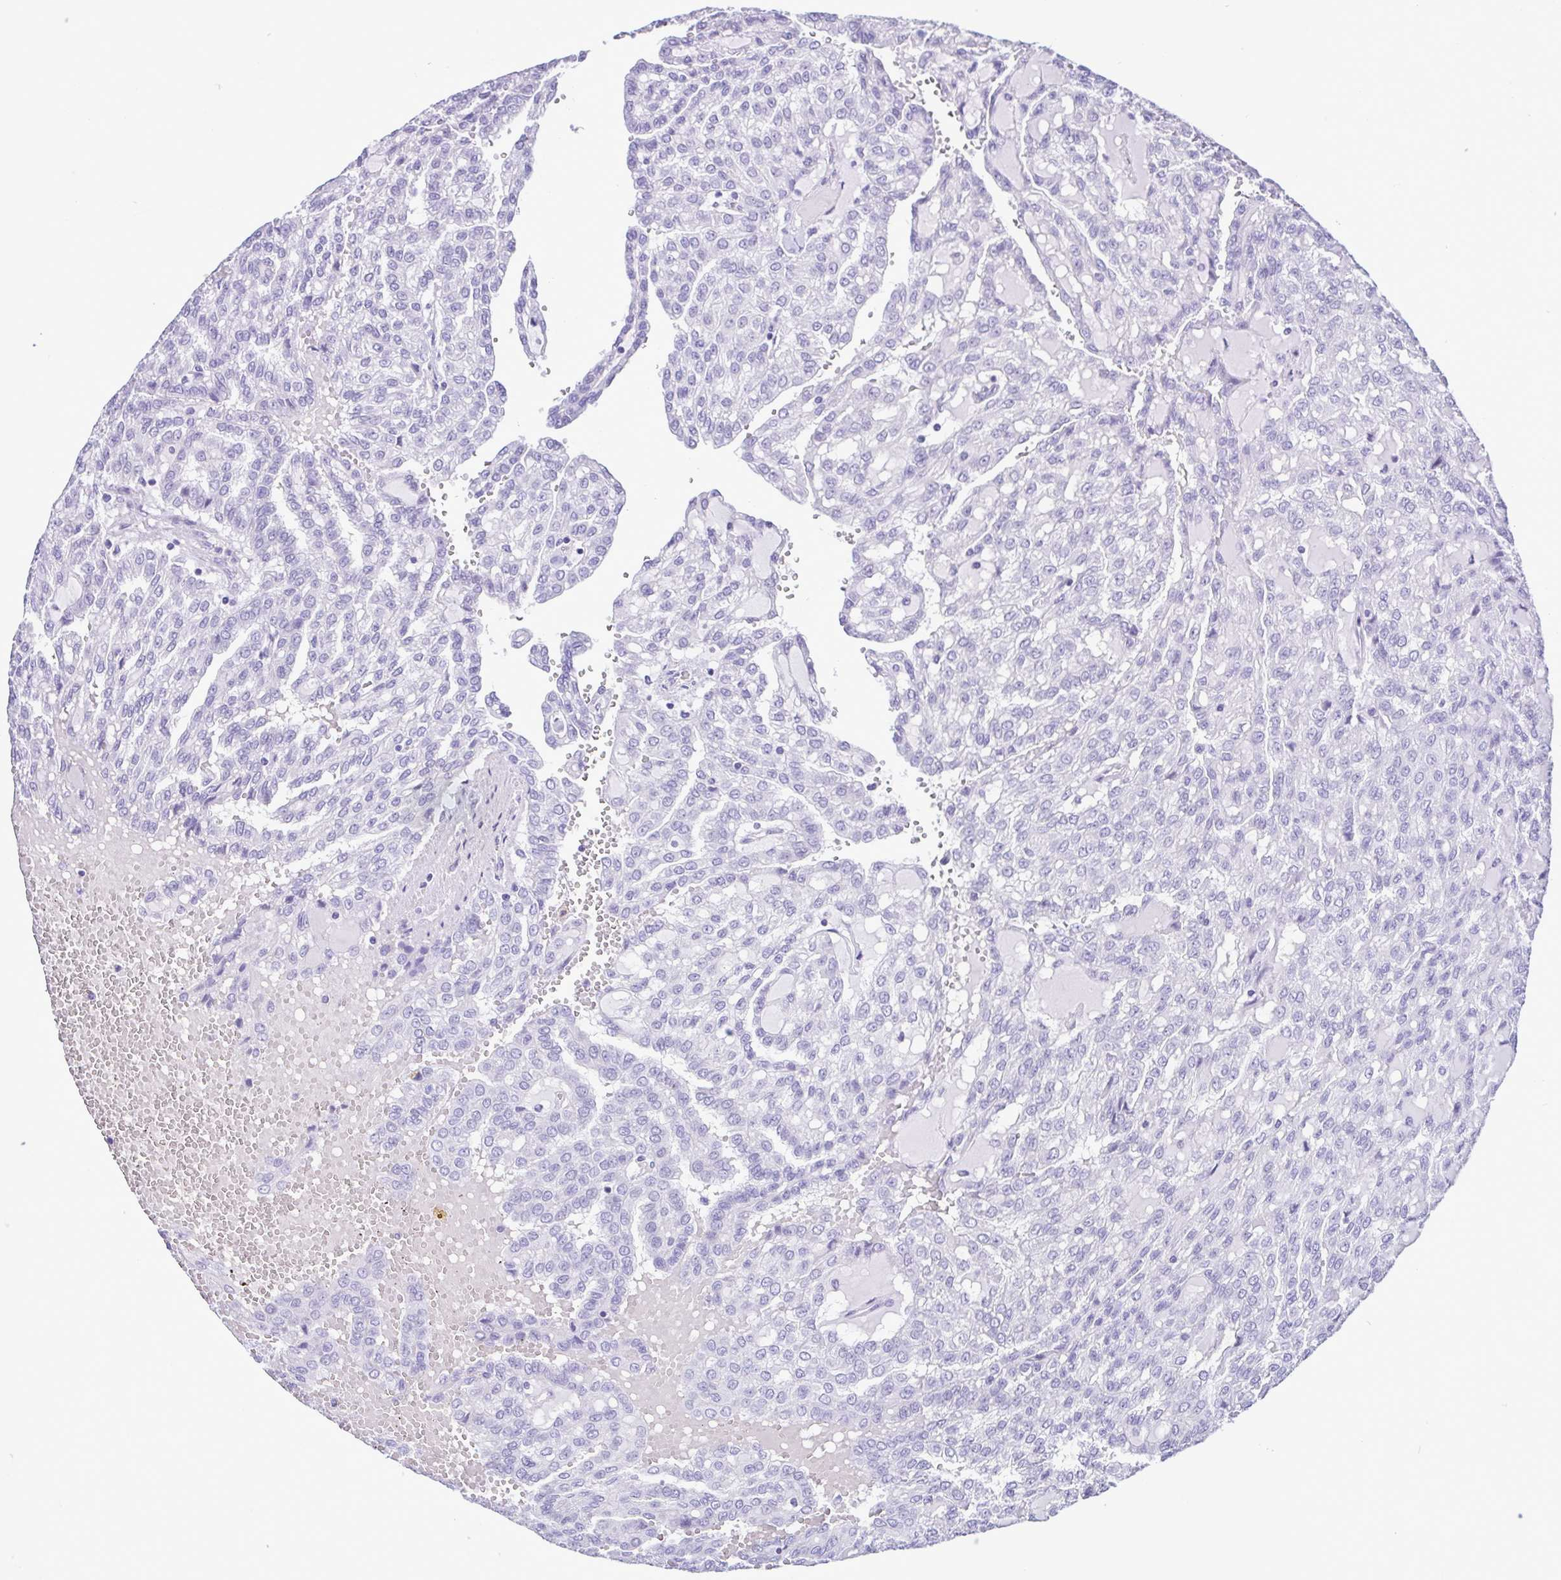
{"staining": {"intensity": "negative", "quantity": "none", "location": "none"}, "tissue": "renal cancer", "cell_type": "Tumor cells", "image_type": "cancer", "snomed": [{"axis": "morphology", "description": "Adenocarcinoma, NOS"}, {"axis": "topography", "description": "Kidney"}], "caption": "This is an immunohistochemistry (IHC) micrograph of renal adenocarcinoma. There is no staining in tumor cells.", "gene": "SPATA16", "patient": {"sex": "male", "age": 63}}